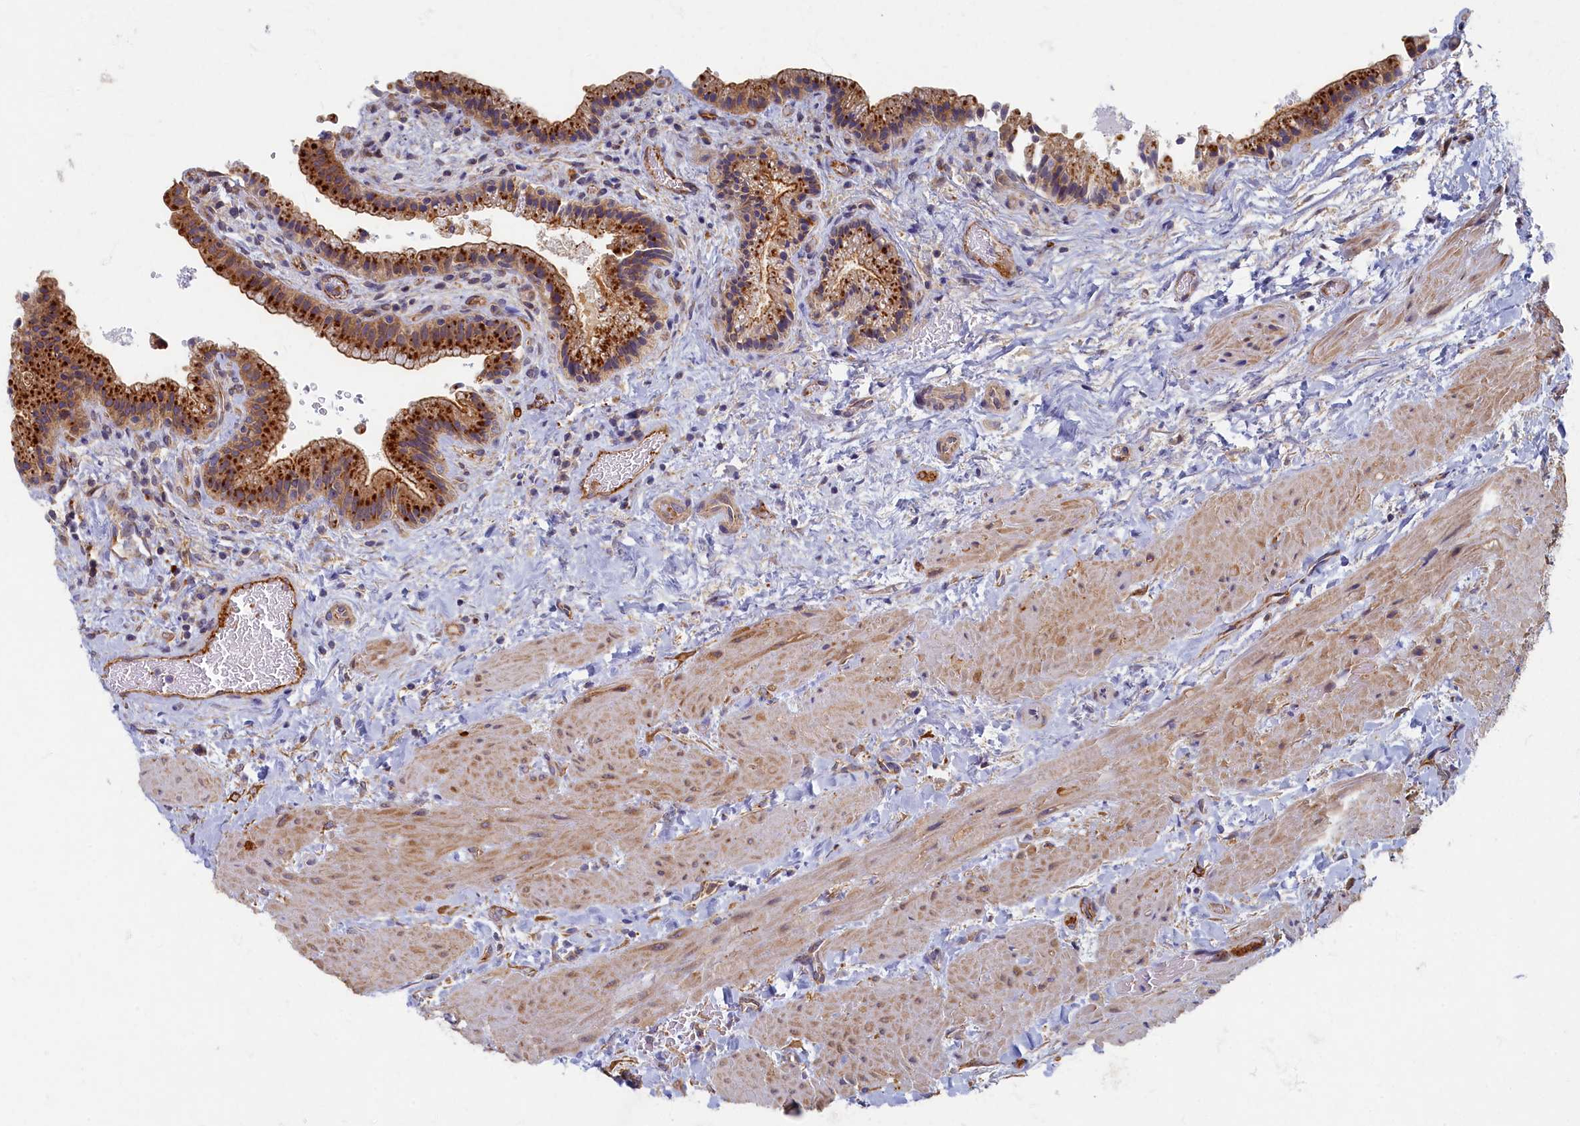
{"staining": {"intensity": "strong", "quantity": ">75%", "location": "cytoplasmic/membranous"}, "tissue": "gallbladder", "cell_type": "Glandular cells", "image_type": "normal", "snomed": [{"axis": "morphology", "description": "Normal tissue, NOS"}, {"axis": "topography", "description": "Gallbladder"}], "caption": "Gallbladder stained with a brown dye demonstrates strong cytoplasmic/membranous positive staining in approximately >75% of glandular cells.", "gene": "PSMG2", "patient": {"sex": "male", "age": 24}}